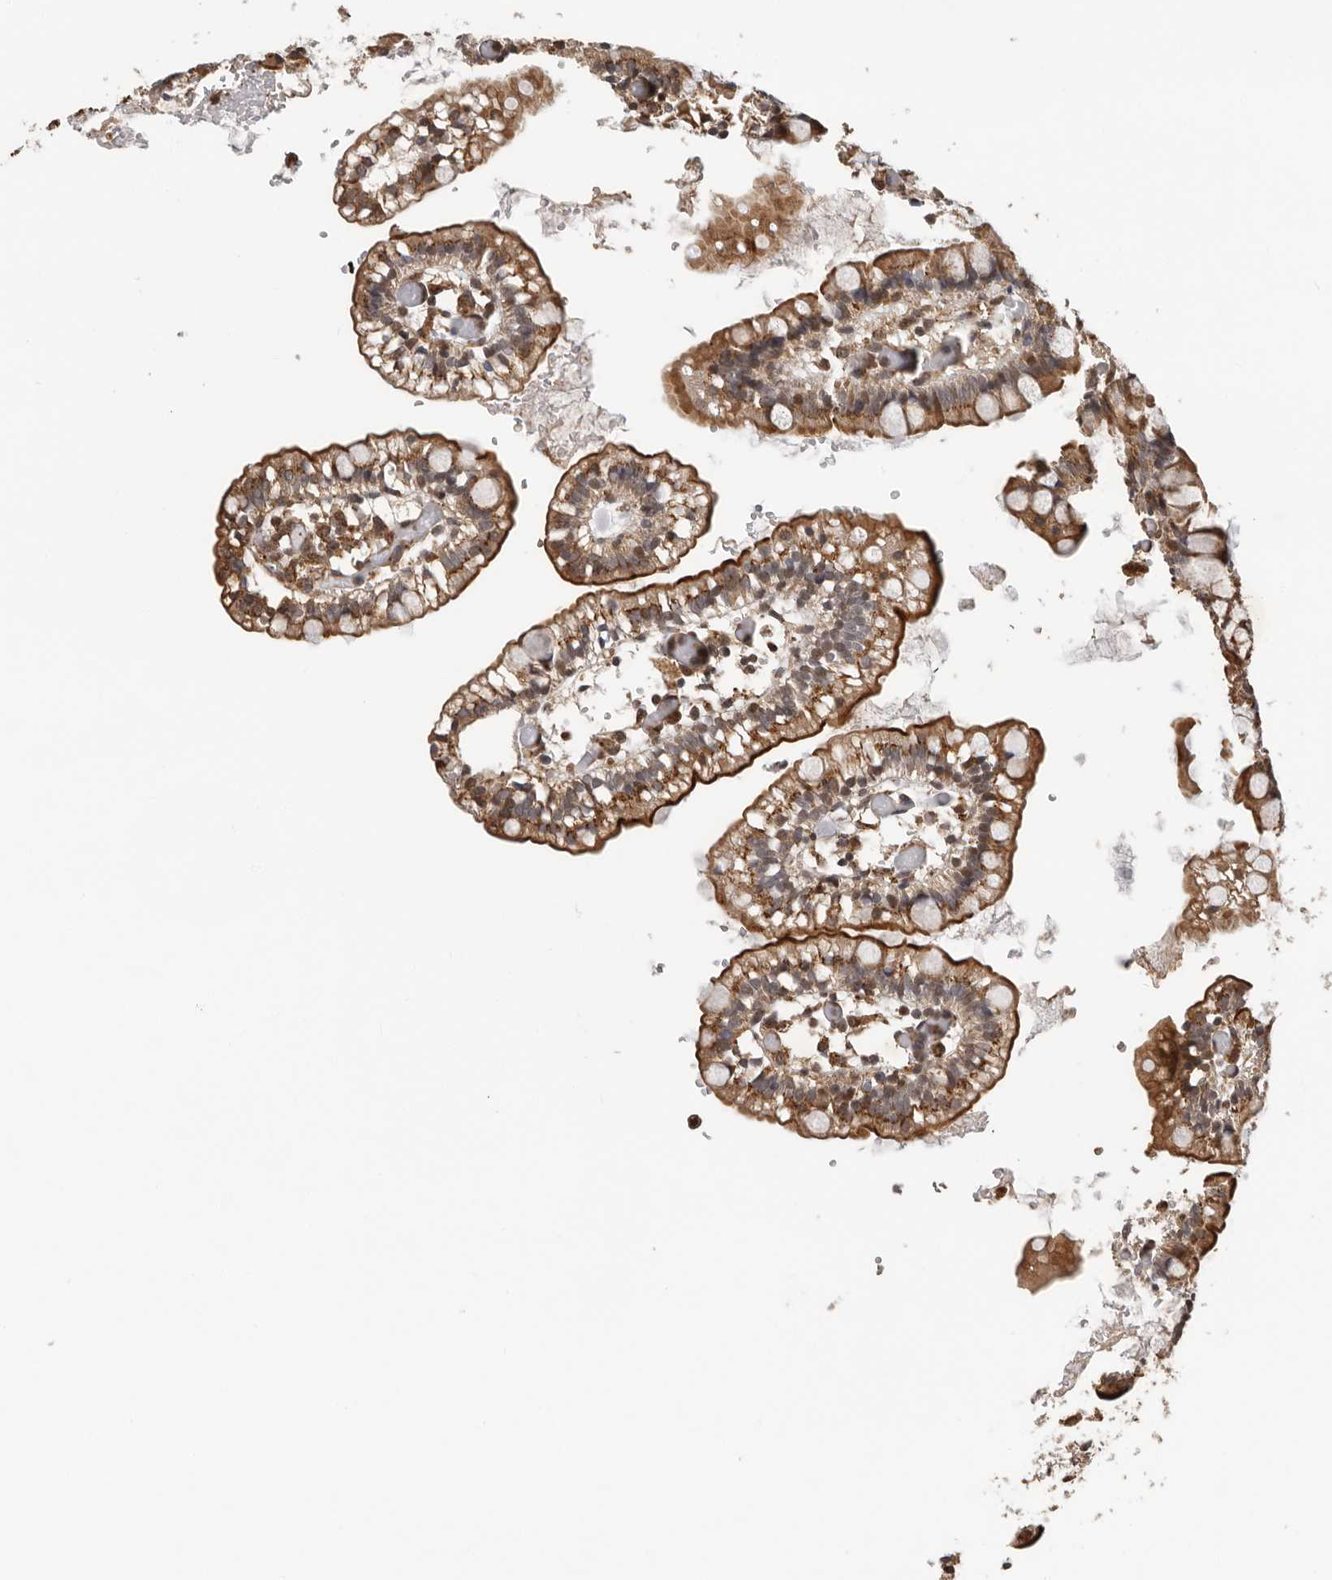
{"staining": {"intensity": "strong", "quantity": ">75%", "location": "cytoplasmic/membranous"}, "tissue": "small intestine", "cell_type": "Glandular cells", "image_type": "normal", "snomed": [{"axis": "morphology", "description": "Normal tissue, NOS"}, {"axis": "morphology", "description": "Developmental malformation"}, {"axis": "topography", "description": "Small intestine"}], "caption": "DAB (3,3'-diaminobenzidine) immunohistochemical staining of benign human small intestine reveals strong cytoplasmic/membranous protein positivity in about >75% of glandular cells.", "gene": "RNF157", "patient": {"sex": "male"}}